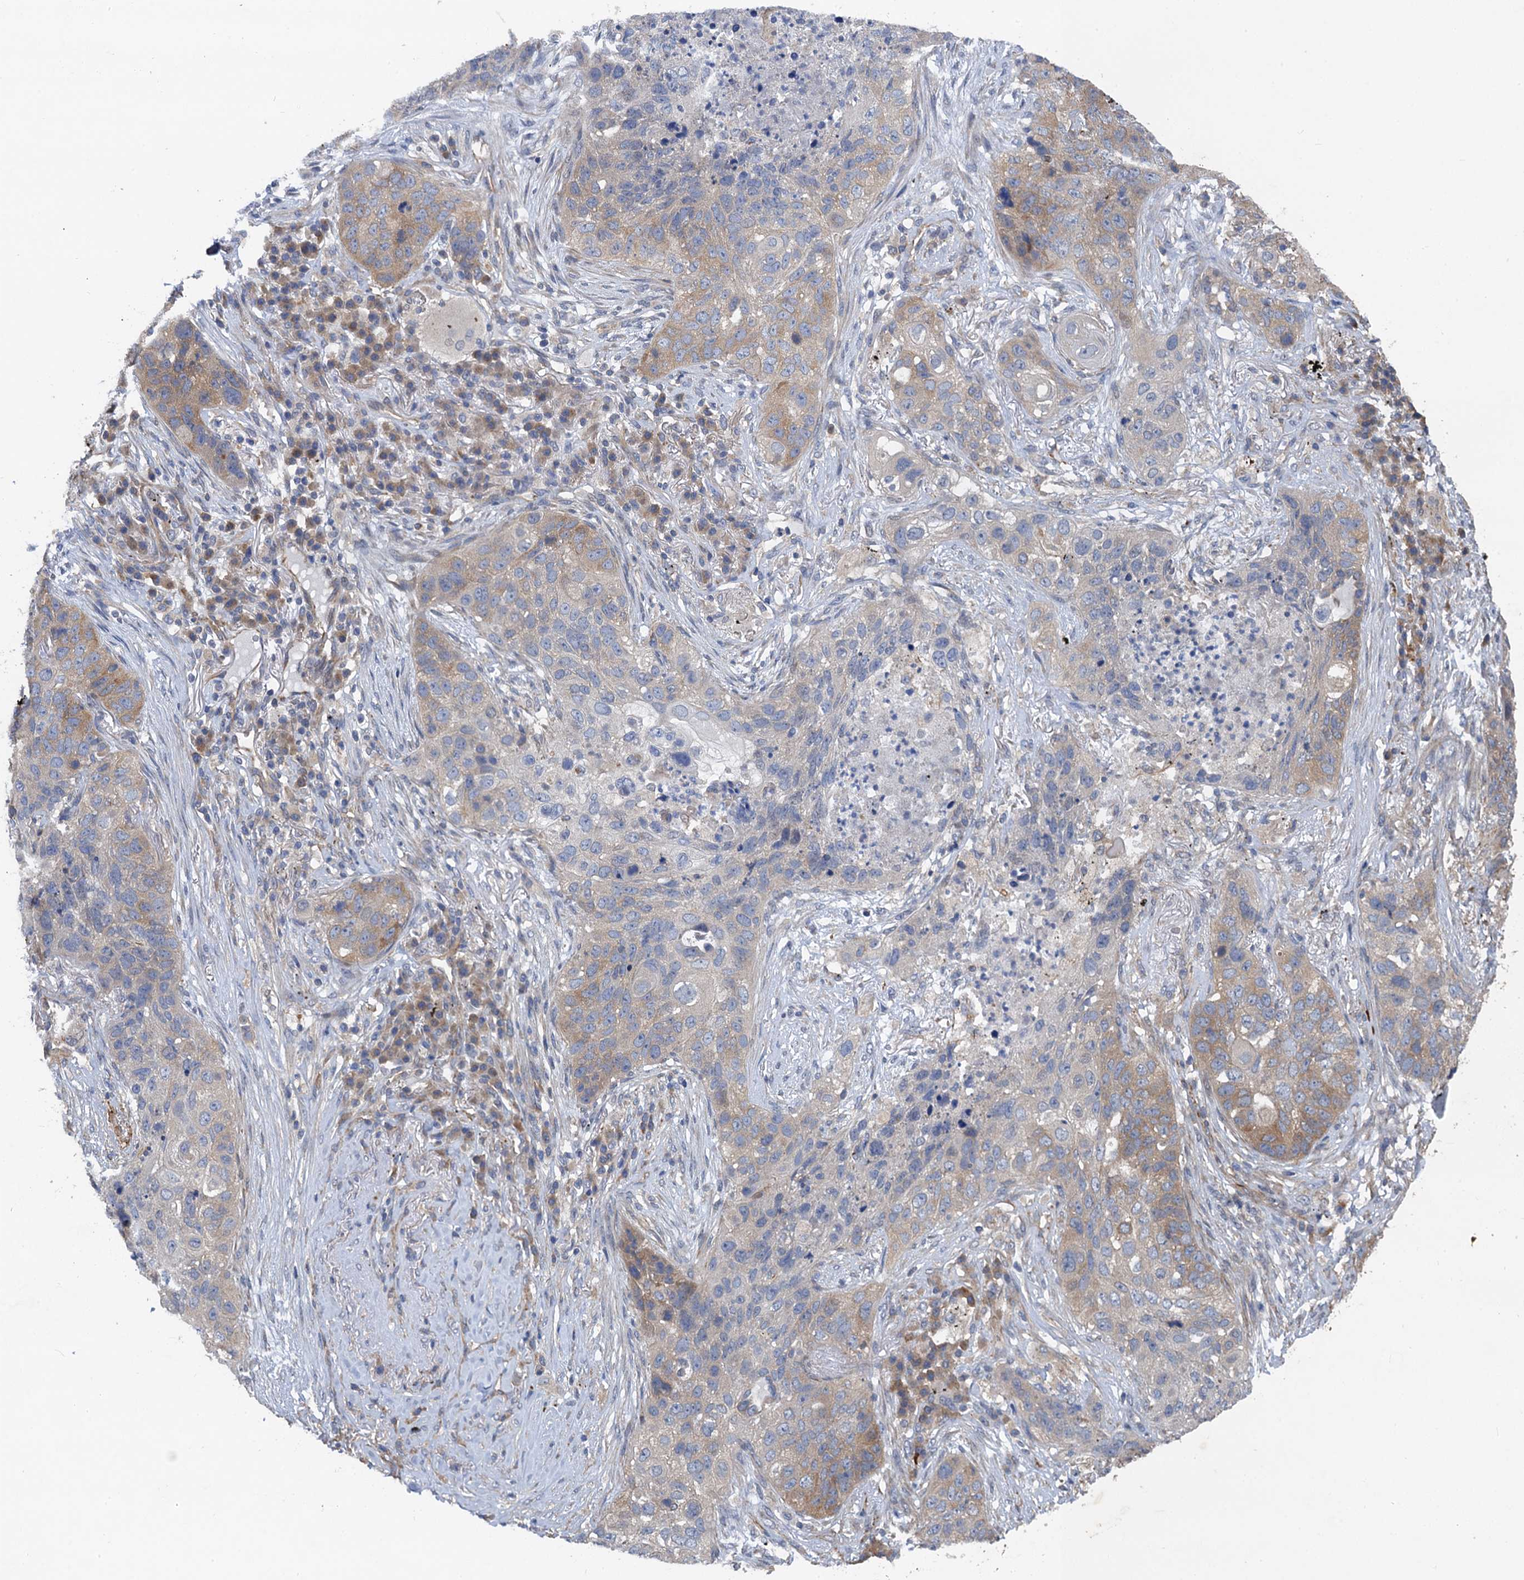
{"staining": {"intensity": "weak", "quantity": "<25%", "location": "cytoplasmic/membranous"}, "tissue": "lung cancer", "cell_type": "Tumor cells", "image_type": "cancer", "snomed": [{"axis": "morphology", "description": "Squamous cell carcinoma, NOS"}, {"axis": "topography", "description": "Lung"}], "caption": "Immunohistochemistry of lung cancer displays no positivity in tumor cells.", "gene": "PJA2", "patient": {"sex": "female", "age": 63}}